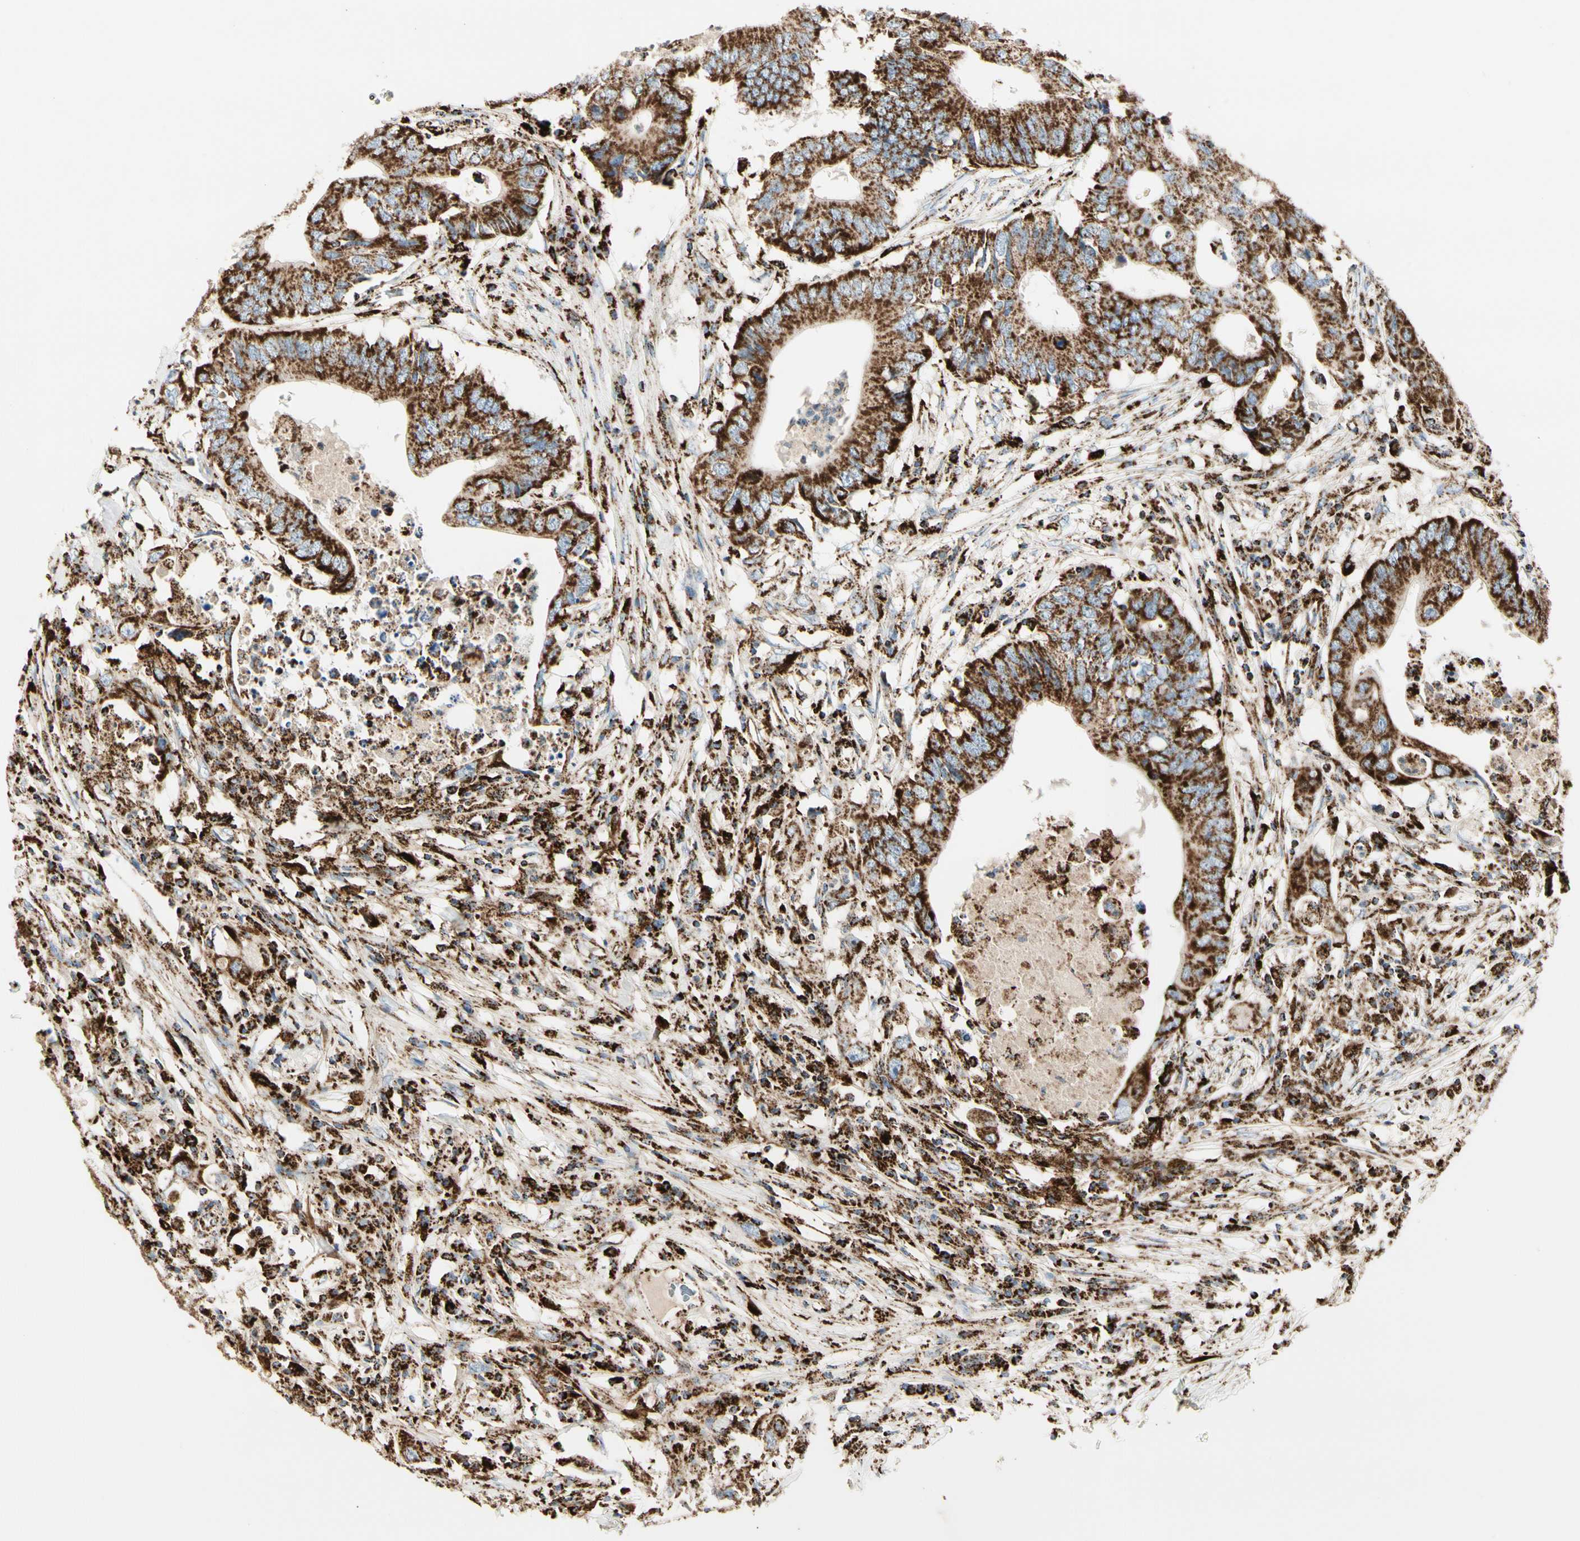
{"staining": {"intensity": "strong", "quantity": ">75%", "location": "cytoplasmic/membranous"}, "tissue": "colorectal cancer", "cell_type": "Tumor cells", "image_type": "cancer", "snomed": [{"axis": "morphology", "description": "Adenocarcinoma, NOS"}, {"axis": "topography", "description": "Colon"}], "caption": "Human colorectal adenocarcinoma stained with a brown dye shows strong cytoplasmic/membranous positive expression in about >75% of tumor cells.", "gene": "ME2", "patient": {"sex": "male", "age": 71}}